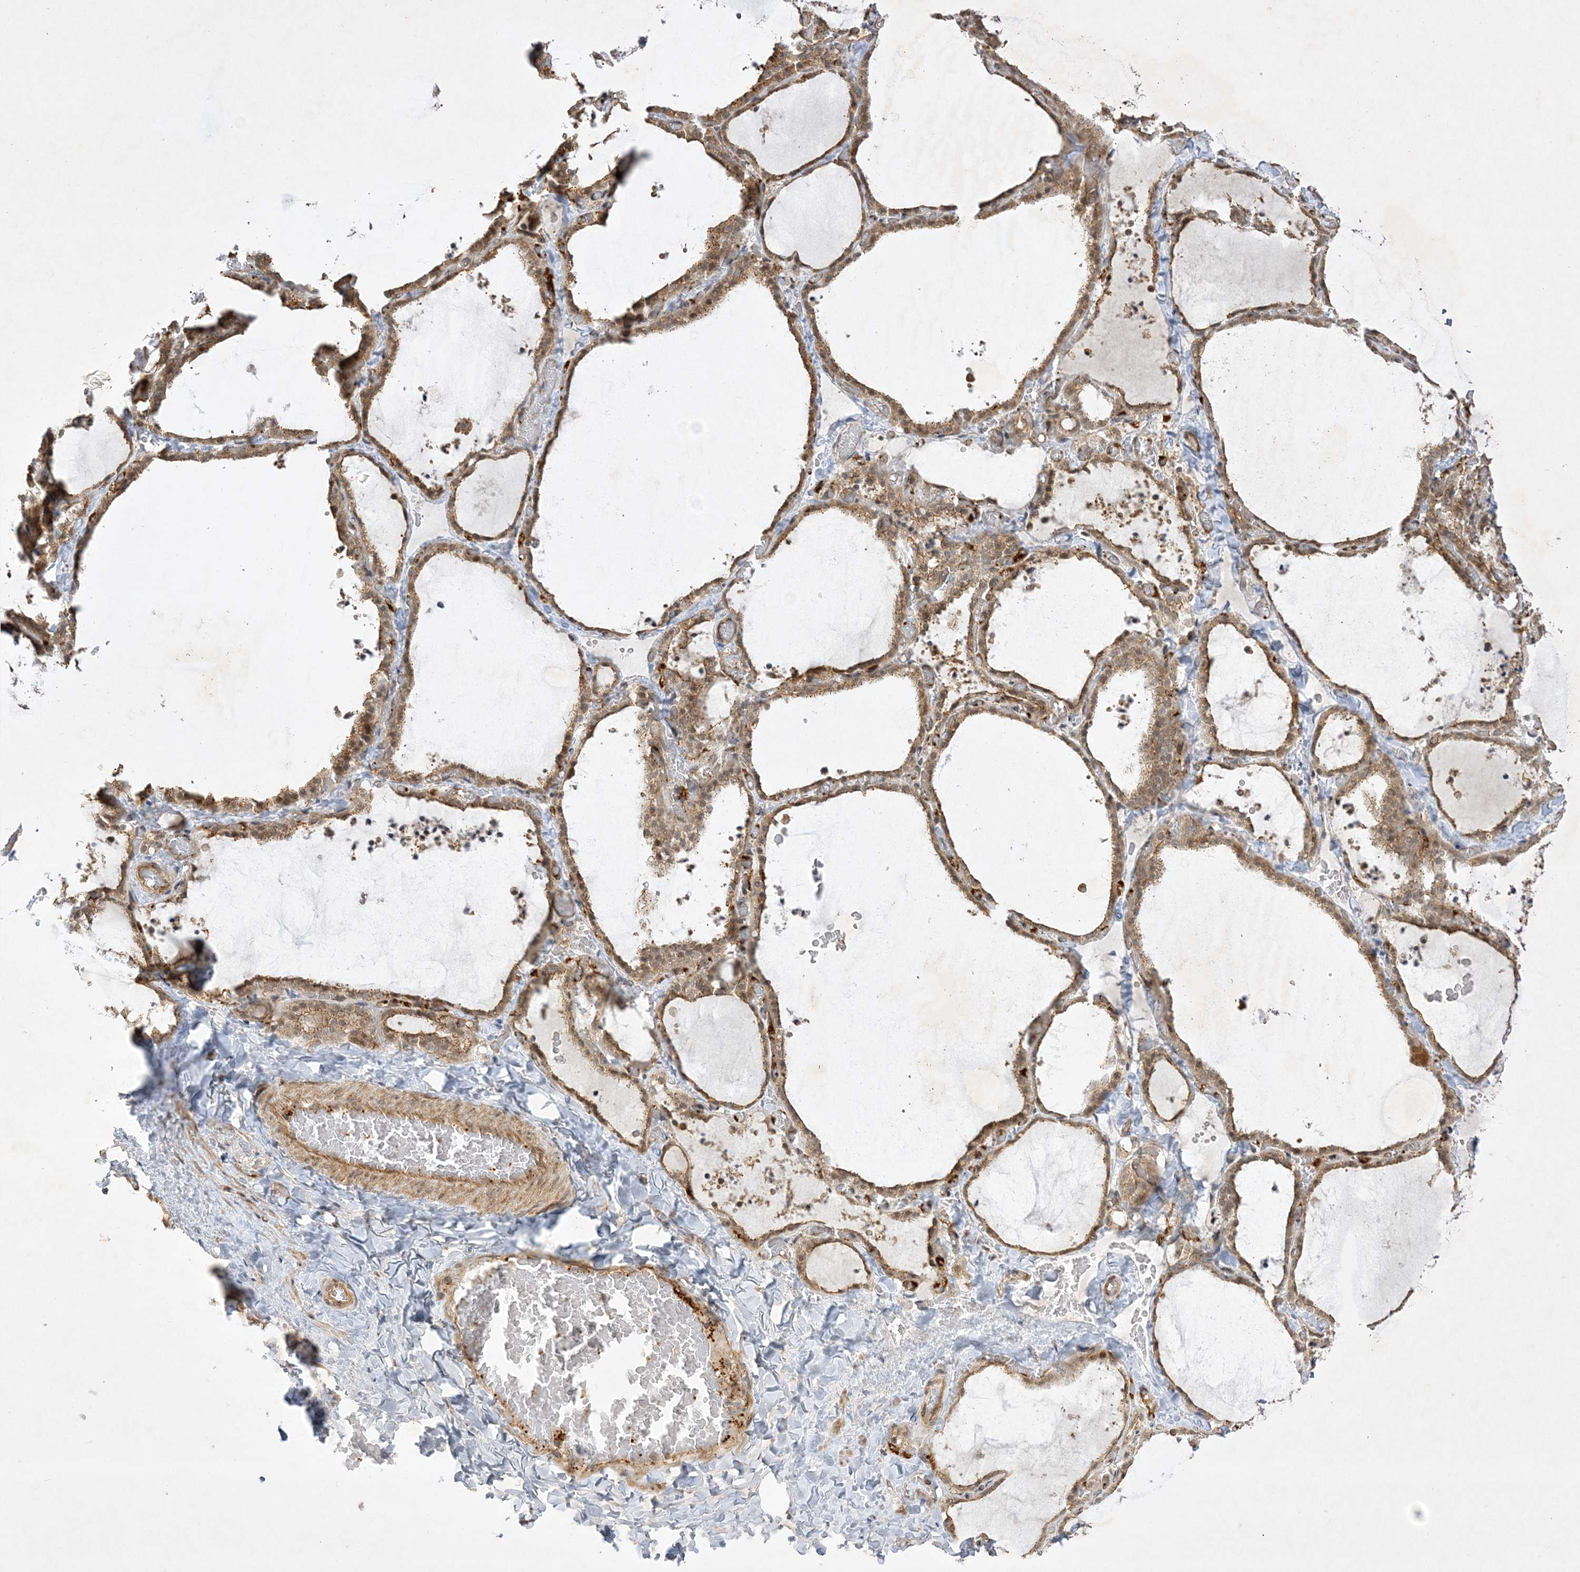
{"staining": {"intensity": "moderate", "quantity": ">75%", "location": "cytoplasmic/membranous,nuclear"}, "tissue": "thyroid gland", "cell_type": "Glandular cells", "image_type": "normal", "snomed": [{"axis": "morphology", "description": "Normal tissue, NOS"}, {"axis": "topography", "description": "Thyroid gland"}], "caption": "This photomicrograph demonstrates benign thyroid gland stained with IHC to label a protein in brown. The cytoplasmic/membranous,nuclear of glandular cells show moderate positivity for the protein. Nuclei are counter-stained blue.", "gene": "NAF1", "patient": {"sex": "female", "age": 22}}